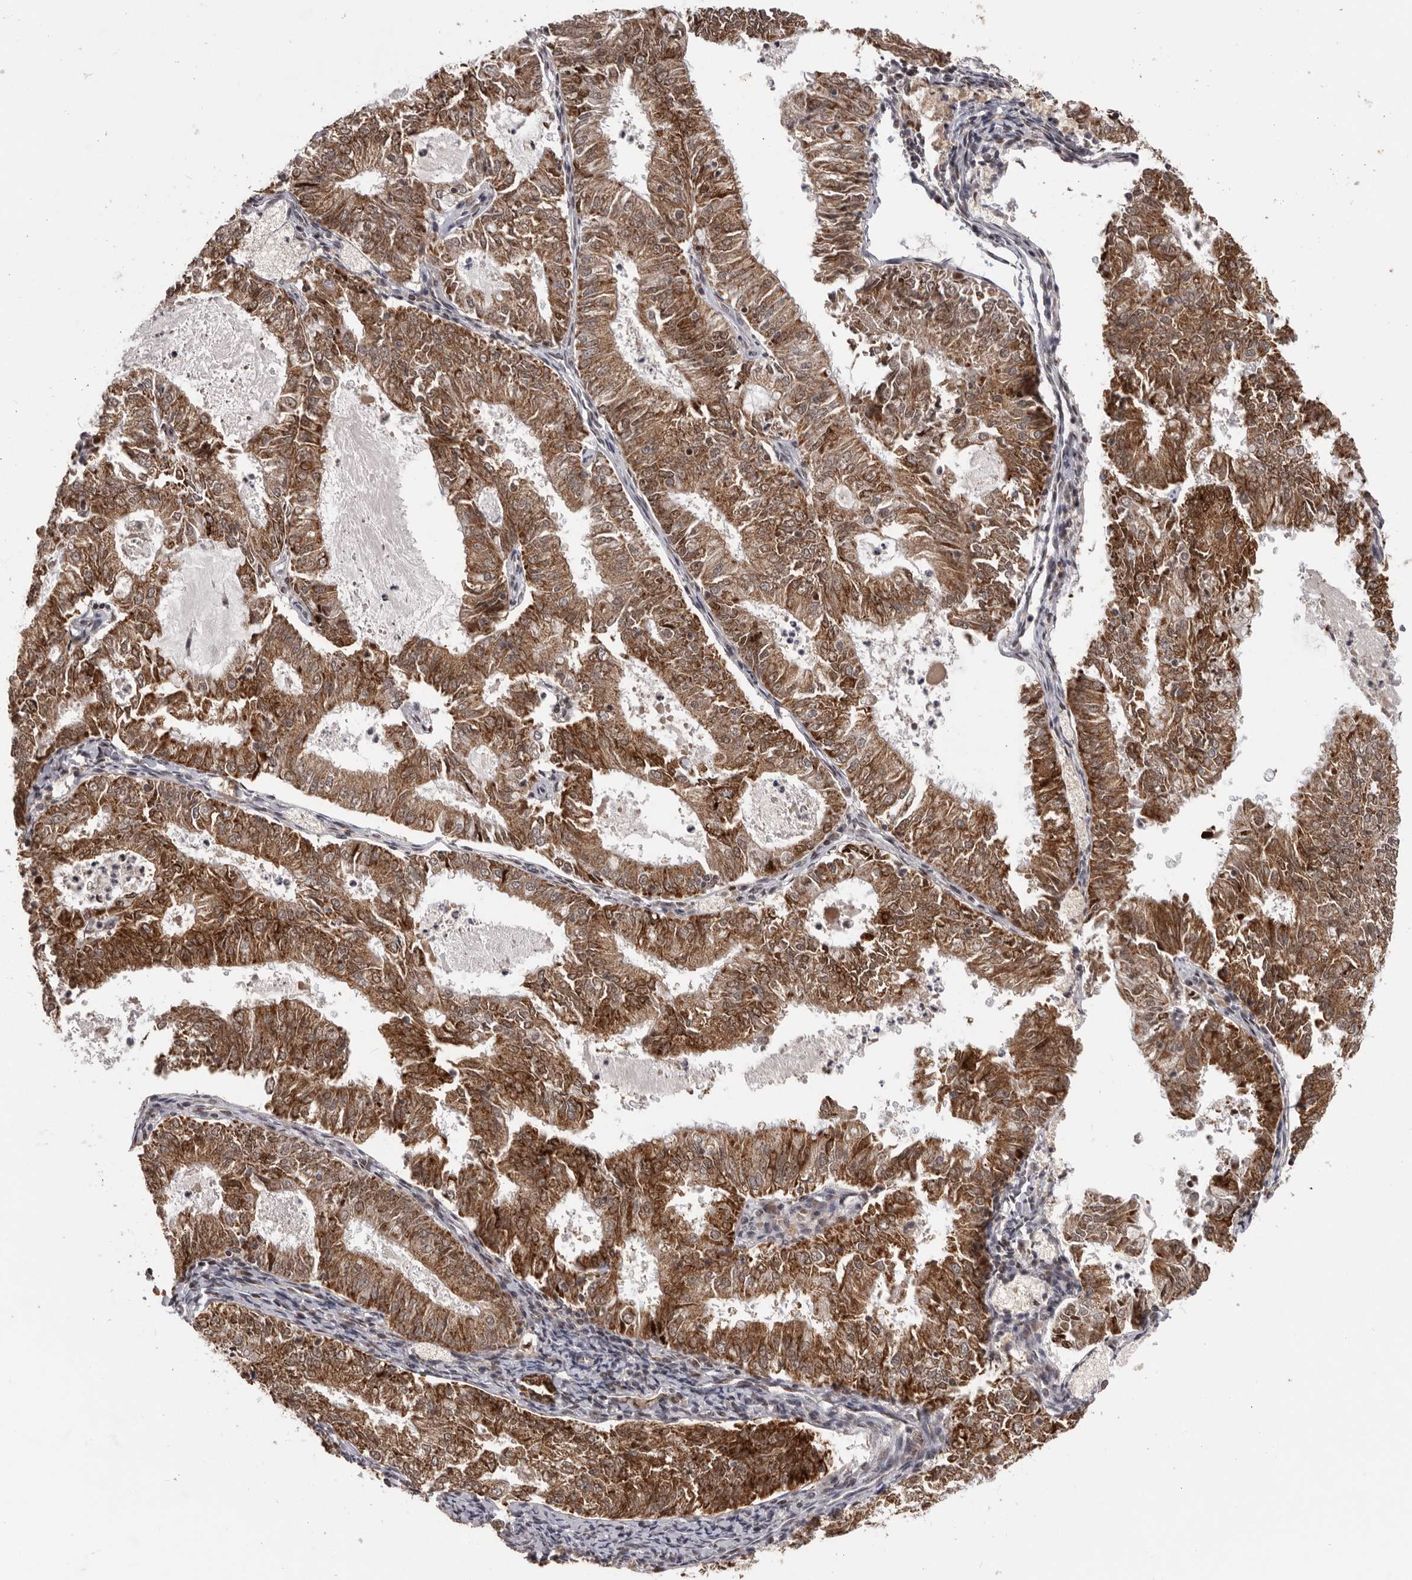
{"staining": {"intensity": "strong", "quantity": ">75%", "location": "cytoplasmic/membranous"}, "tissue": "endometrial cancer", "cell_type": "Tumor cells", "image_type": "cancer", "snomed": [{"axis": "morphology", "description": "Adenocarcinoma, NOS"}, {"axis": "topography", "description": "Endometrium"}], "caption": "Endometrial cancer stained for a protein exhibits strong cytoplasmic/membranous positivity in tumor cells.", "gene": "C17orf99", "patient": {"sex": "female", "age": 57}}